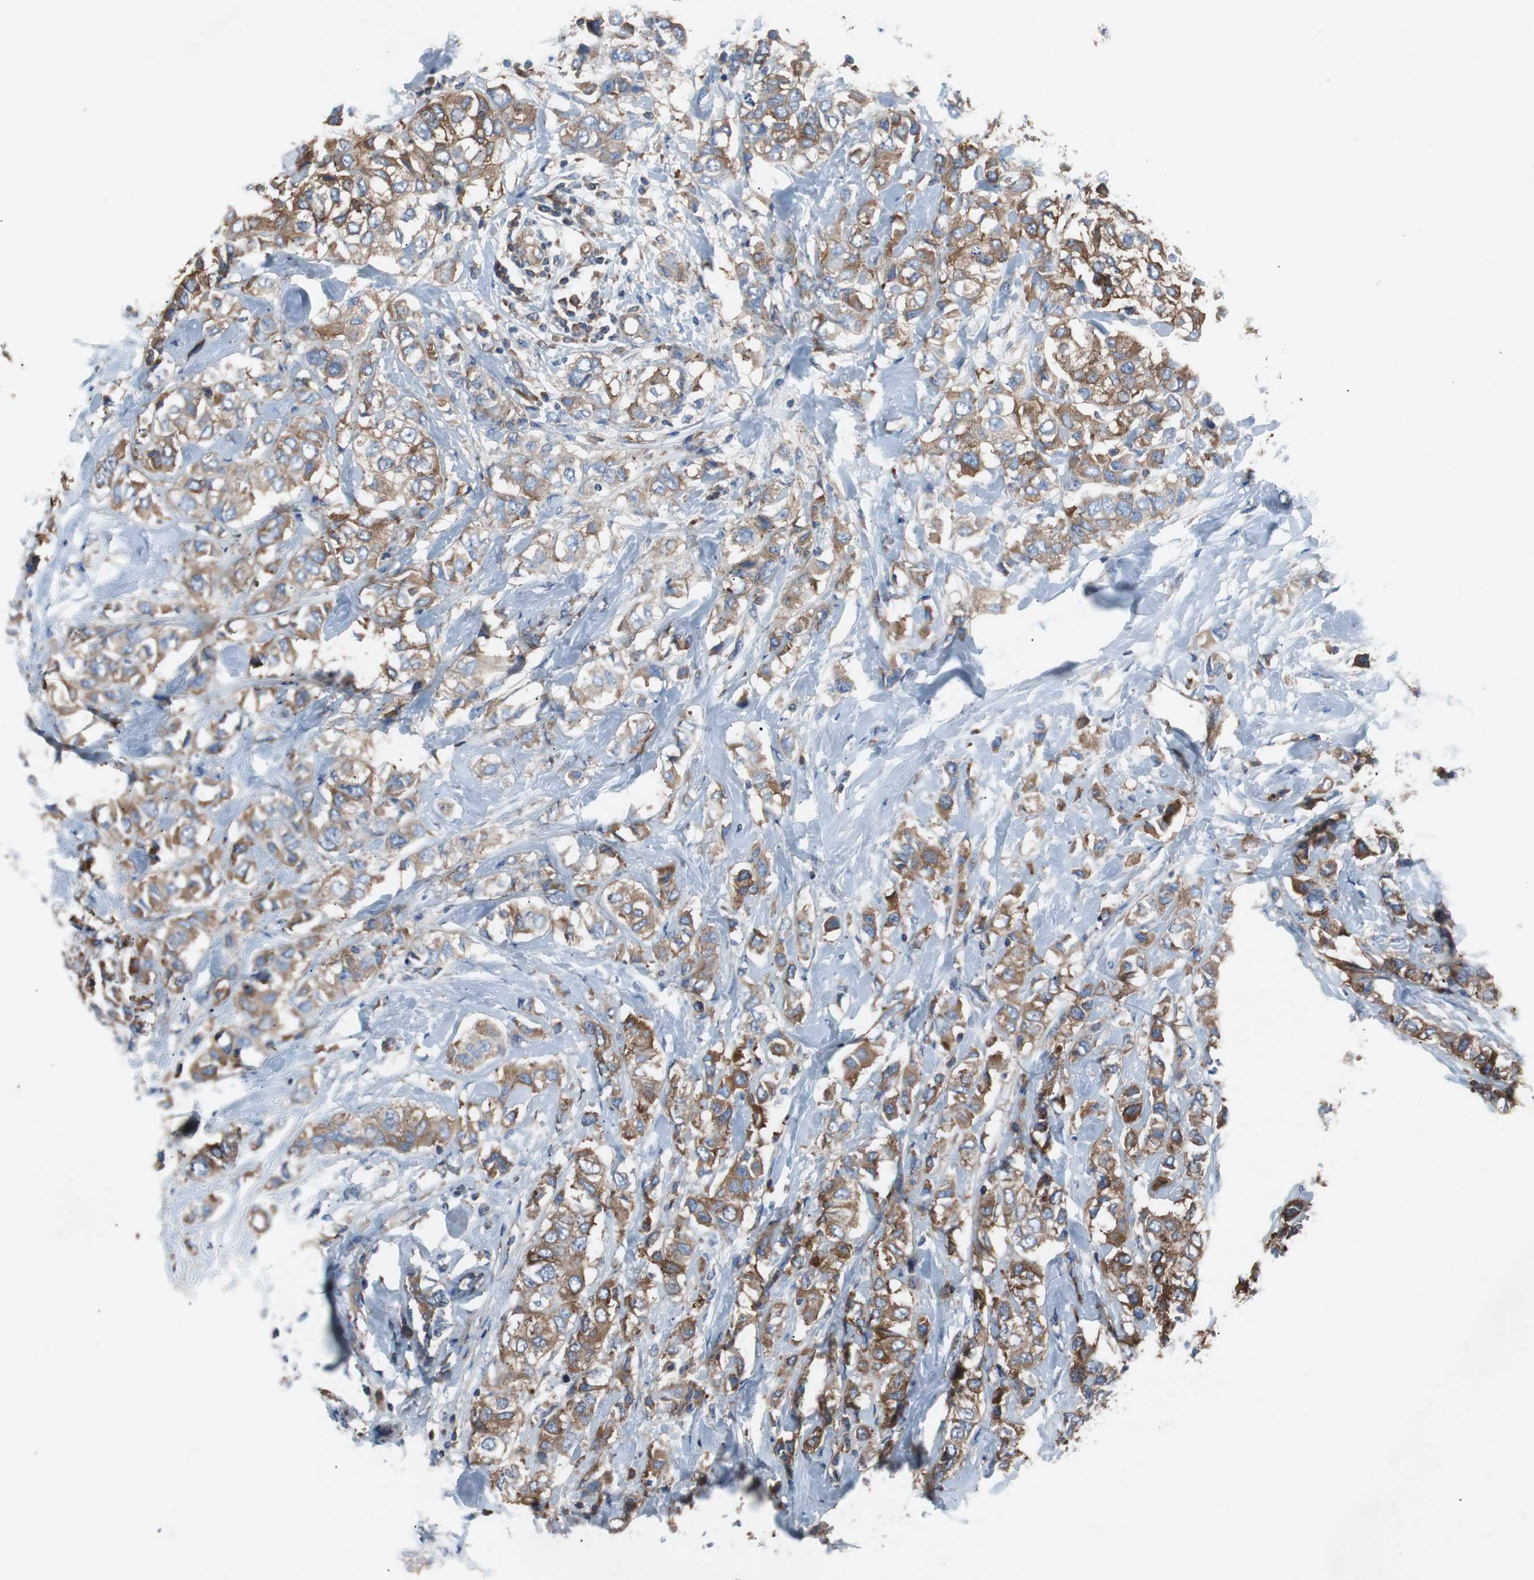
{"staining": {"intensity": "weak", "quantity": ">75%", "location": "cytoplasmic/membranous"}, "tissue": "breast cancer", "cell_type": "Tumor cells", "image_type": "cancer", "snomed": [{"axis": "morphology", "description": "Duct carcinoma"}, {"axis": "topography", "description": "Breast"}], "caption": "Human intraductal carcinoma (breast) stained with a brown dye shows weak cytoplasmic/membranous positive expression in approximately >75% of tumor cells.", "gene": "GYS1", "patient": {"sex": "female", "age": 50}}